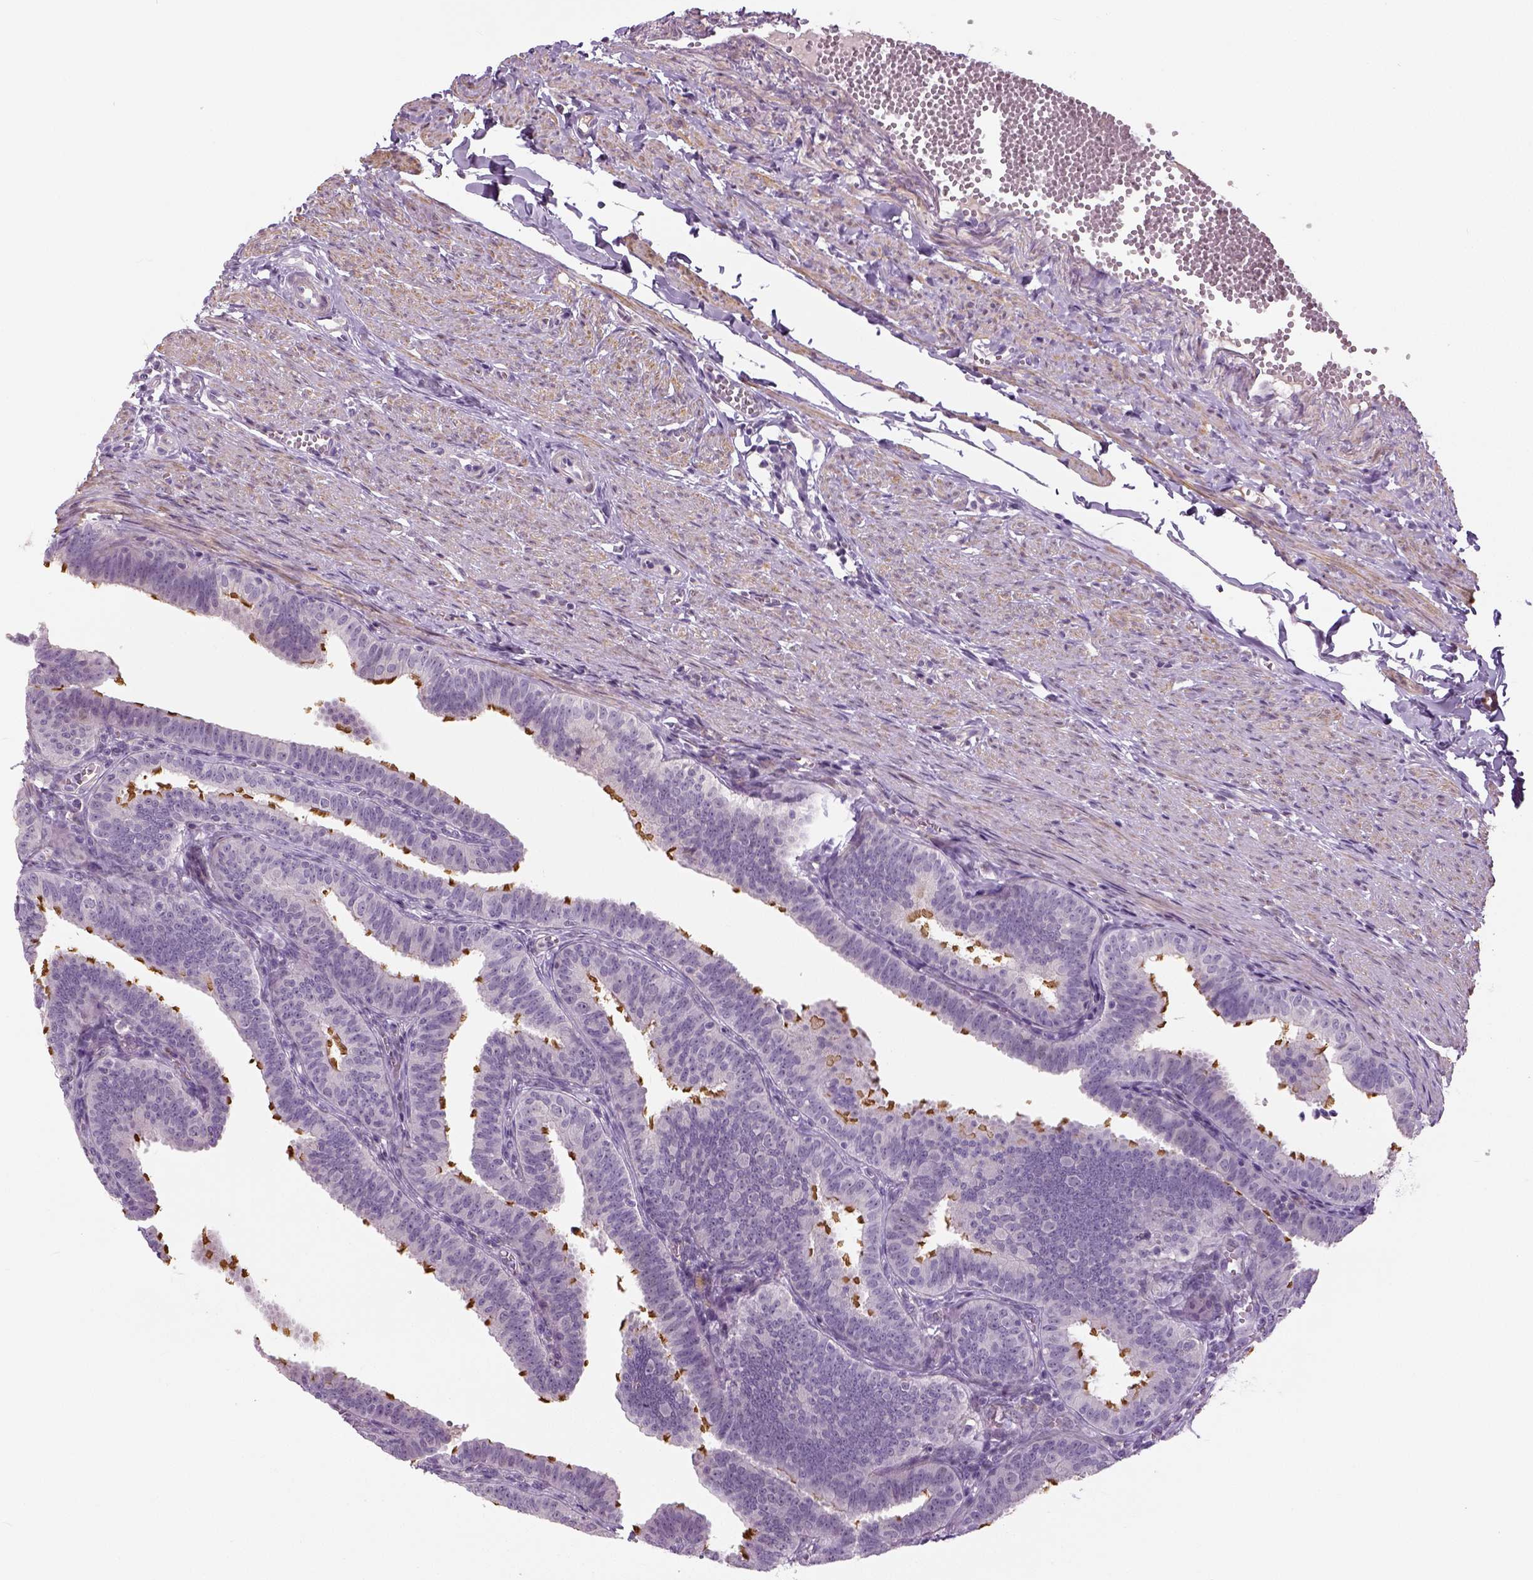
{"staining": {"intensity": "moderate", "quantity": "<25%", "location": "cytoplasmic/membranous"}, "tissue": "fallopian tube", "cell_type": "Glandular cells", "image_type": "normal", "snomed": [{"axis": "morphology", "description": "Normal tissue, NOS"}, {"axis": "topography", "description": "Fallopian tube"}], "caption": "Protein staining of unremarkable fallopian tube exhibits moderate cytoplasmic/membranous positivity in about <25% of glandular cells. (IHC, brightfield microscopy, high magnification).", "gene": "NECAB1", "patient": {"sex": "female", "age": 25}}